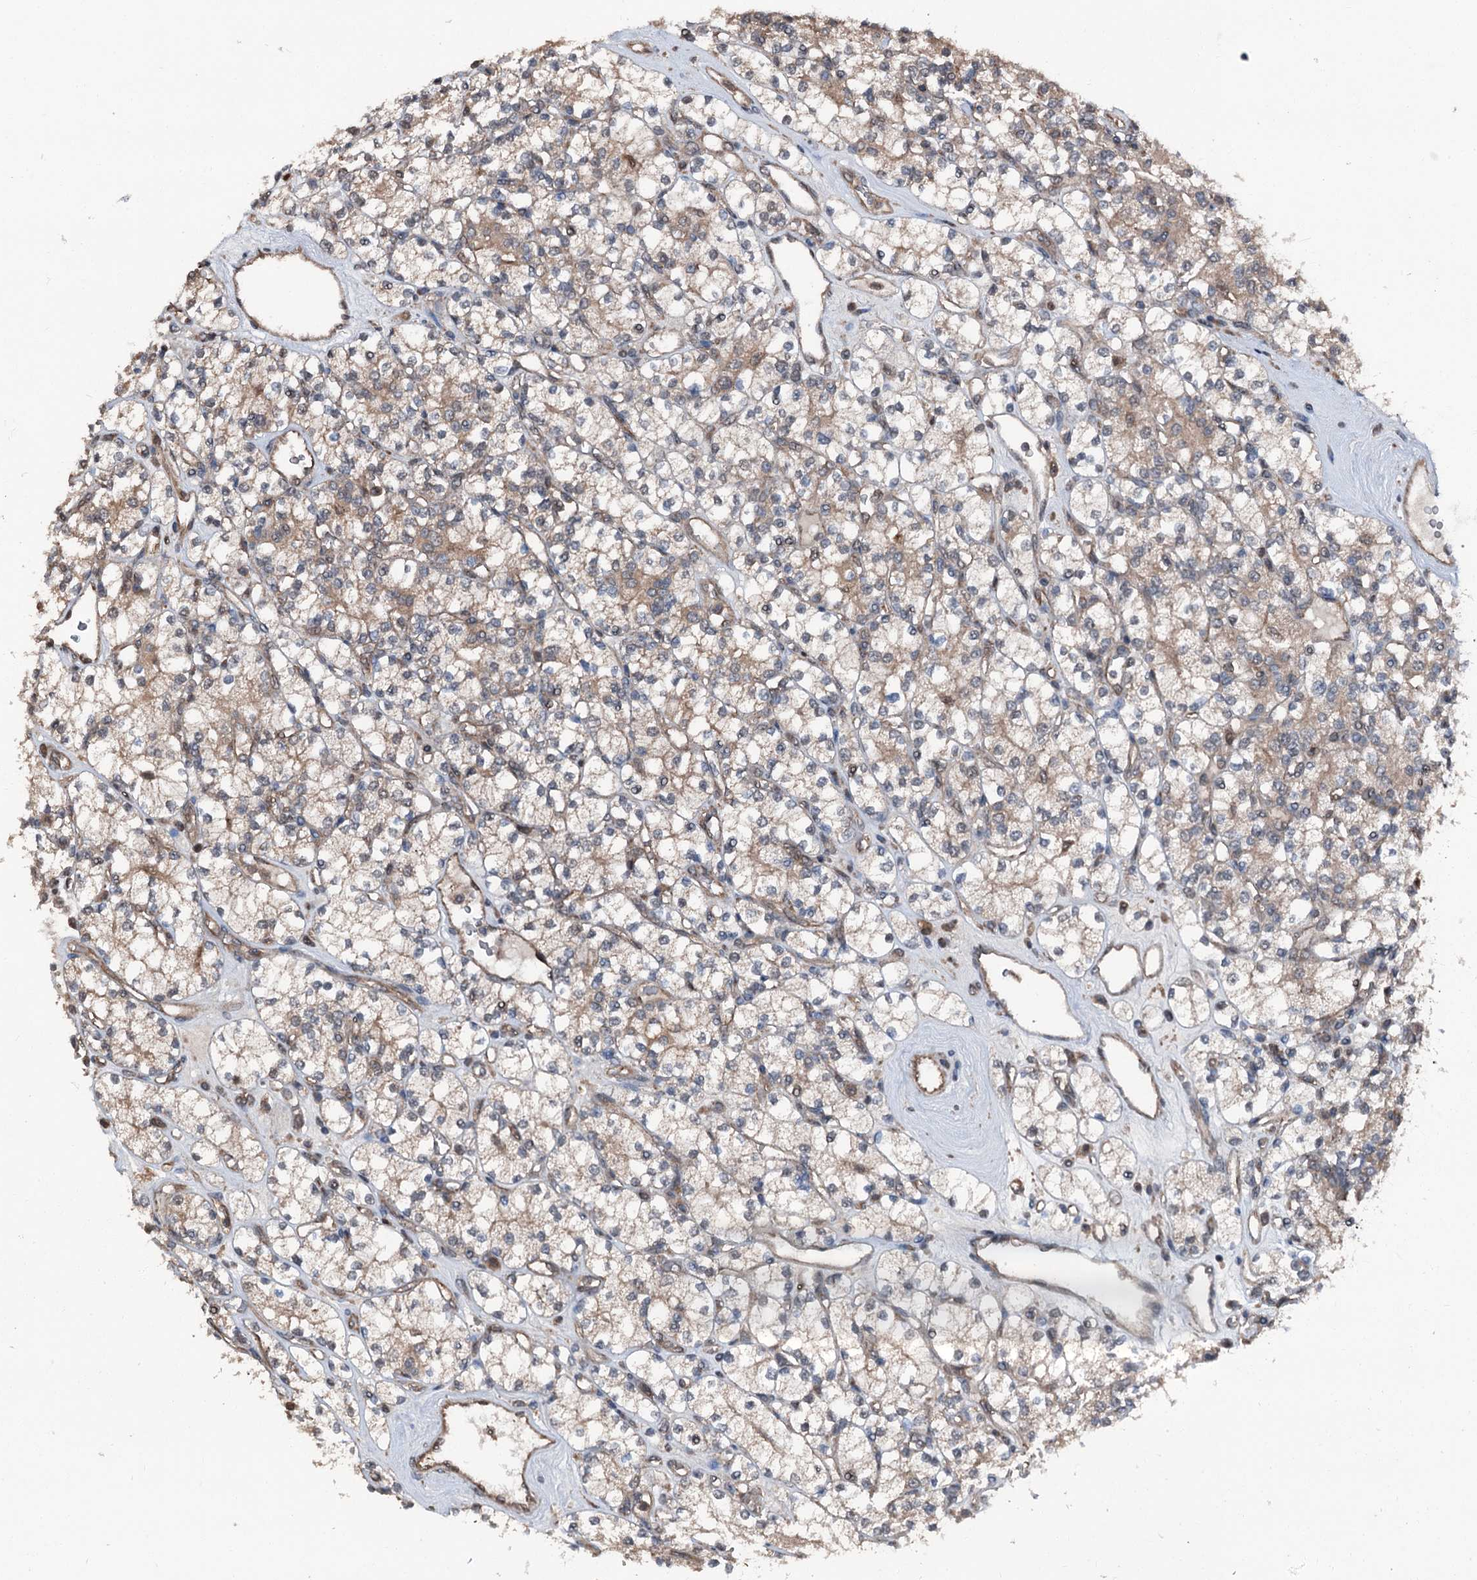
{"staining": {"intensity": "moderate", "quantity": "25%-75%", "location": "cytoplasmic/membranous"}, "tissue": "renal cancer", "cell_type": "Tumor cells", "image_type": "cancer", "snomed": [{"axis": "morphology", "description": "Adenocarcinoma, NOS"}, {"axis": "topography", "description": "Kidney"}], "caption": "Immunohistochemical staining of renal adenocarcinoma exhibits medium levels of moderate cytoplasmic/membranous positivity in about 25%-75% of tumor cells.", "gene": "PSMD13", "patient": {"sex": "male", "age": 77}}